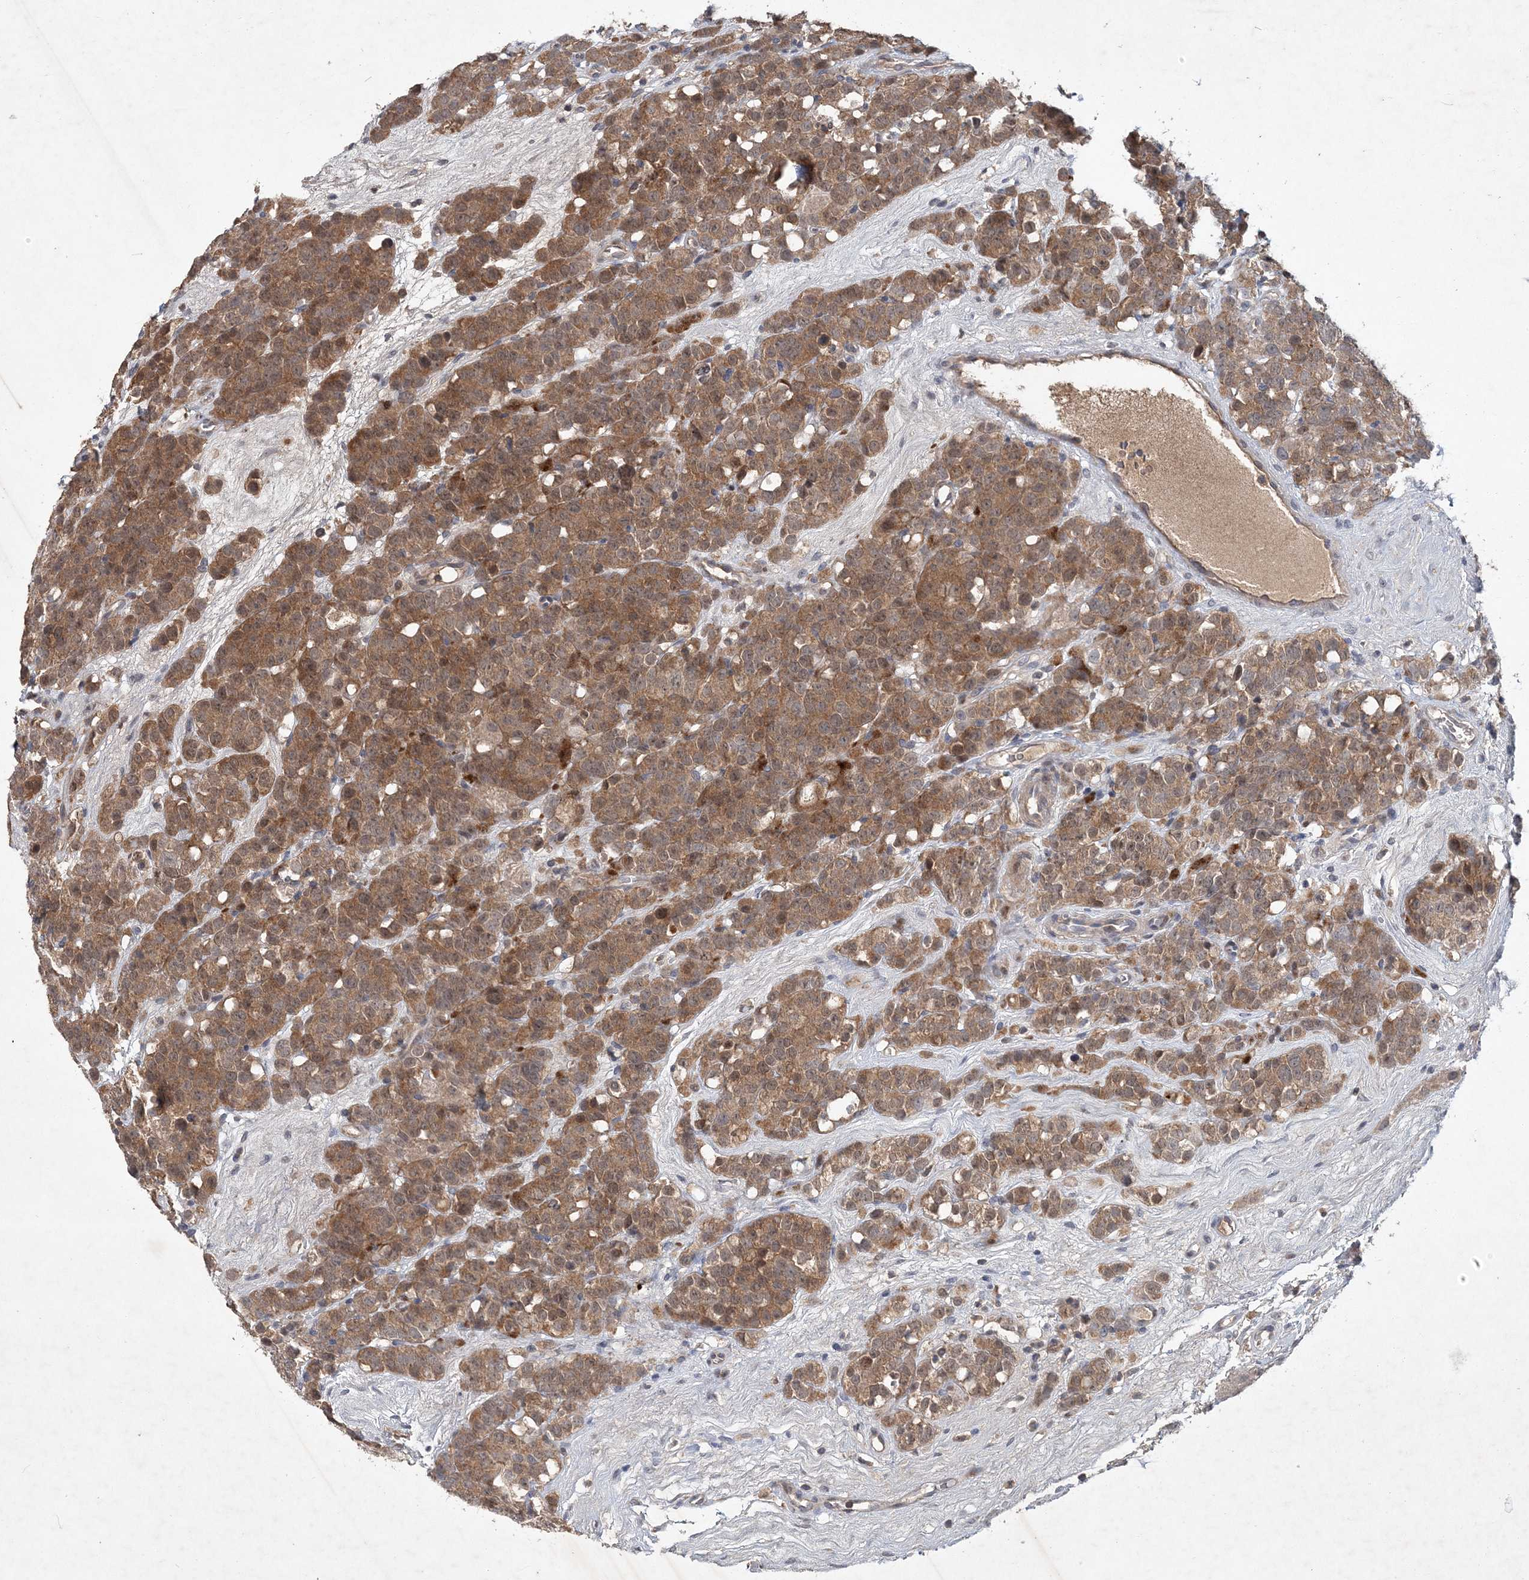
{"staining": {"intensity": "moderate", "quantity": ">75%", "location": "cytoplasmic/membranous"}, "tissue": "testis cancer", "cell_type": "Tumor cells", "image_type": "cancer", "snomed": [{"axis": "morphology", "description": "Seminoma, NOS"}, {"axis": "topography", "description": "Testis"}], "caption": "Moderate cytoplasmic/membranous positivity is identified in approximately >75% of tumor cells in seminoma (testis). (Brightfield microscopy of DAB IHC at high magnification).", "gene": "RNF25", "patient": {"sex": "male", "age": 71}}